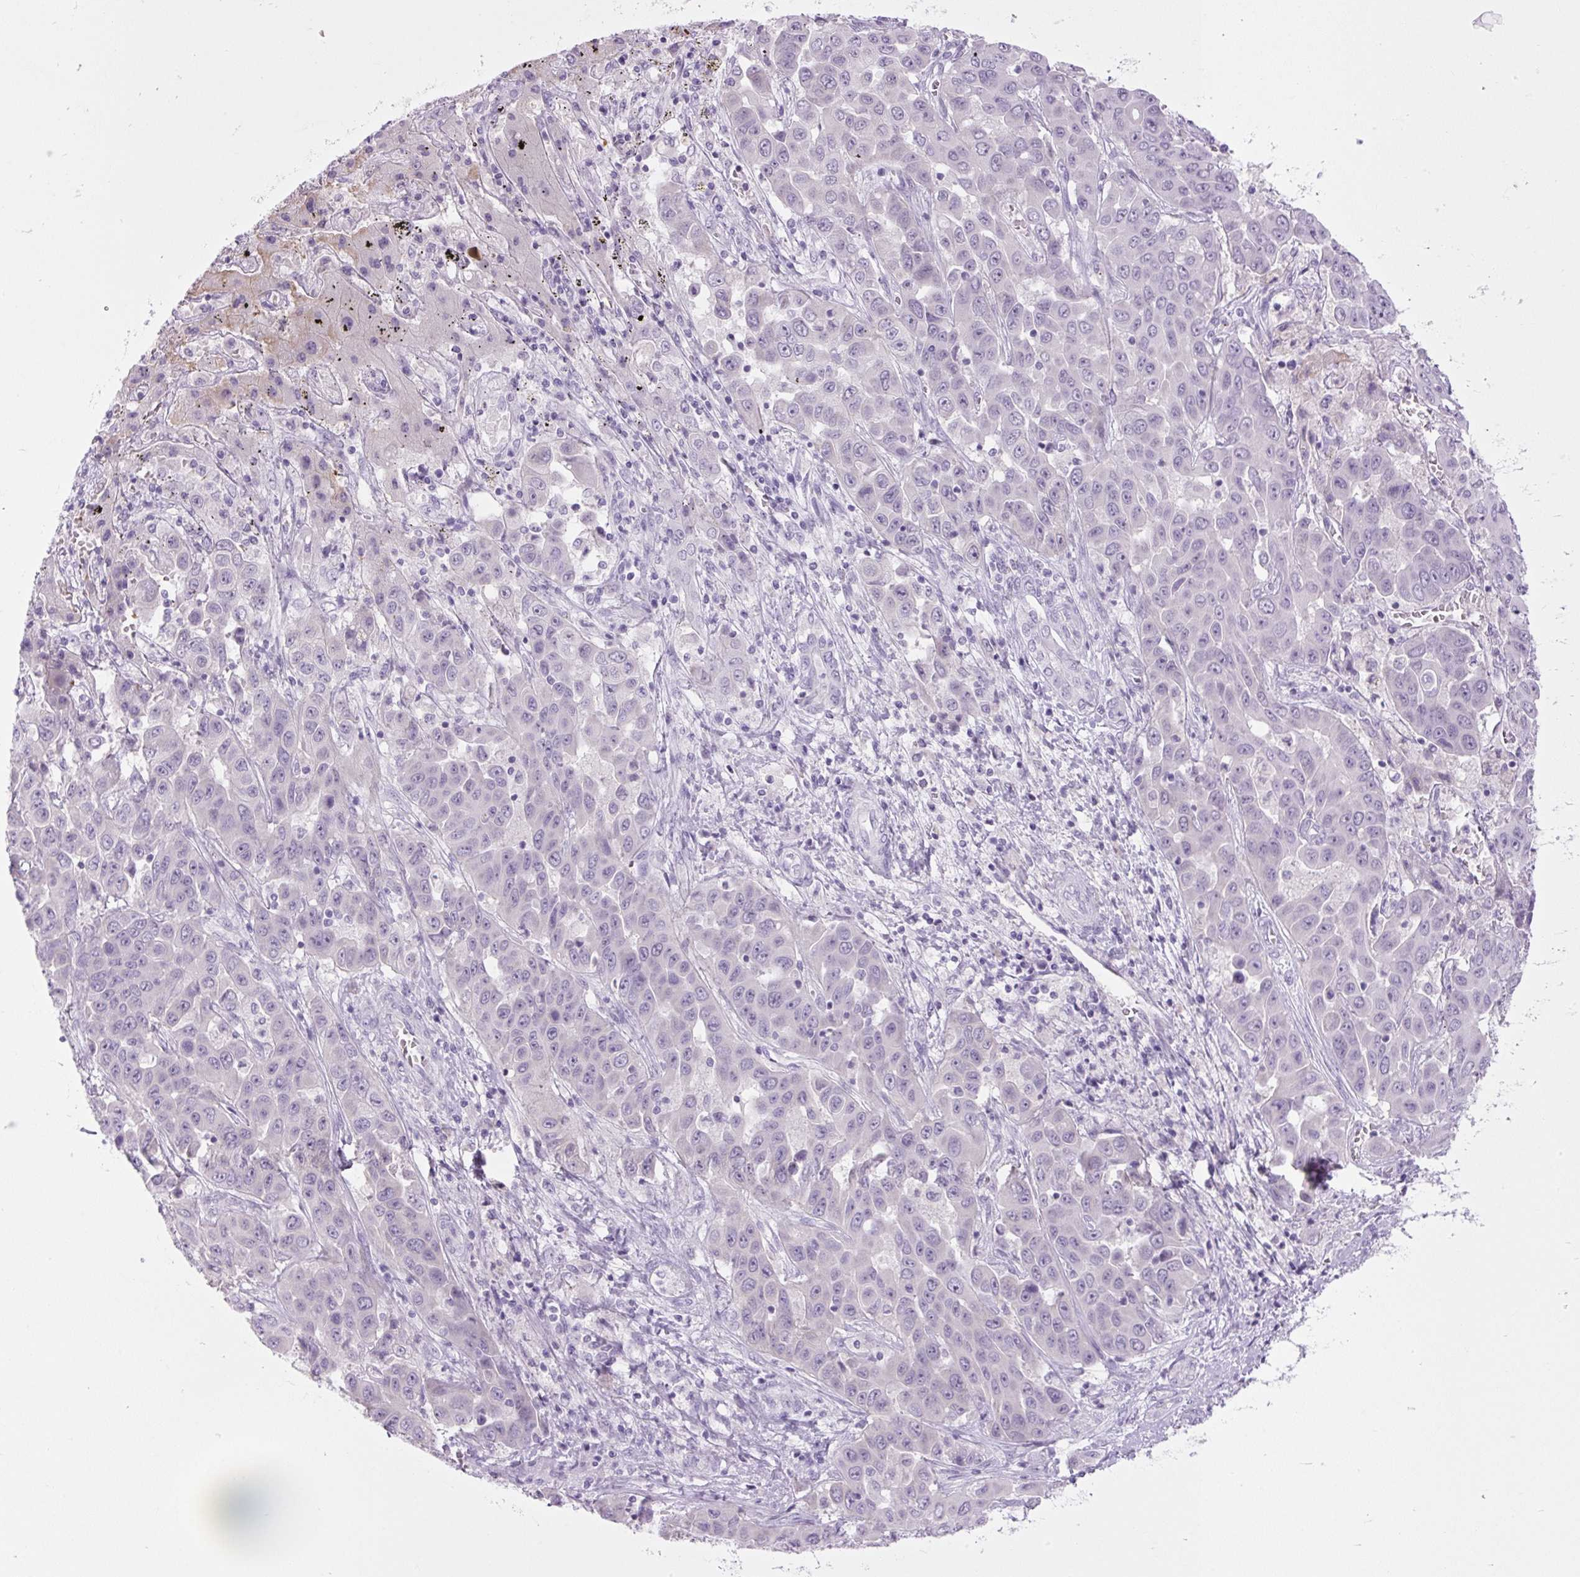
{"staining": {"intensity": "negative", "quantity": "none", "location": "none"}, "tissue": "liver cancer", "cell_type": "Tumor cells", "image_type": "cancer", "snomed": [{"axis": "morphology", "description": "Cholangiocarcinoma"}, {"axis": "topography", "description": "Liver"}], "caption": "Protein analysis of liver cholangiocarcinoma demonstrates no significant staining in tumor cells. The staining was performed using DAB to visualize the protein expression in brown, while the nuclei were stained in blue with hematoxylin (Magnification: 20x).", "gene": "COL9A2", "patient": {"sex": "female", "age": 52}}